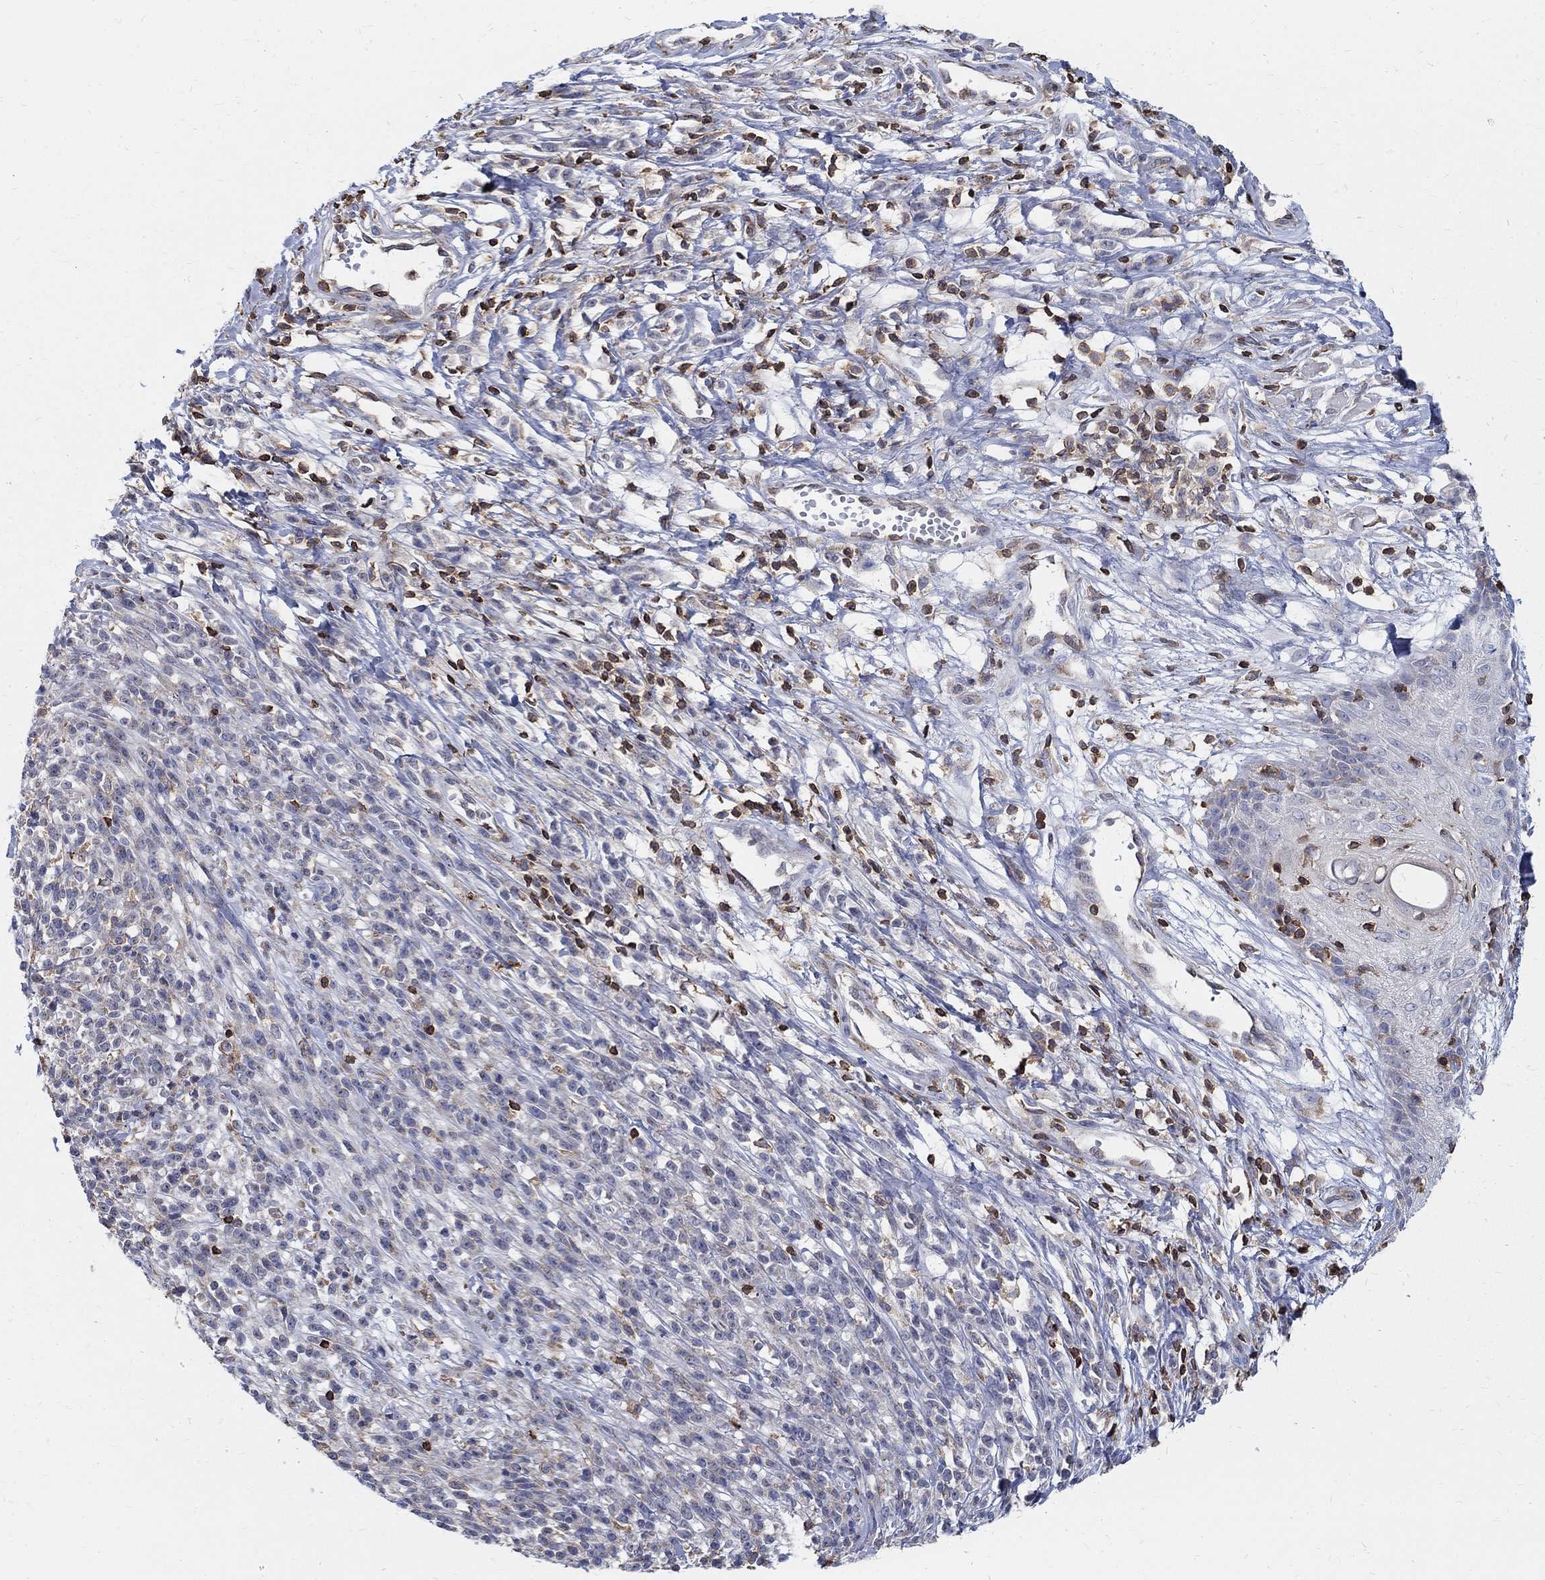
{"staining": {"intensity": "negative", "quantity": "none", "location": "none"}, "tissue": "melanoma", "cell_type": "Tumor cells", "image_type": "cancer", "snomed": [{"axis": "morphology", "description": "Malignant melanoma, NOS"}, {"axis": "topography", "description": "Skin"}, {"axis": "topography", "description": "Skin of trunk"}], "caption": "Histopathology image shows no significant protein staining in tumor cells of malignant melanoma.", "gene": "AGAP2", "patient": {"sex": "male", "age": 74}}